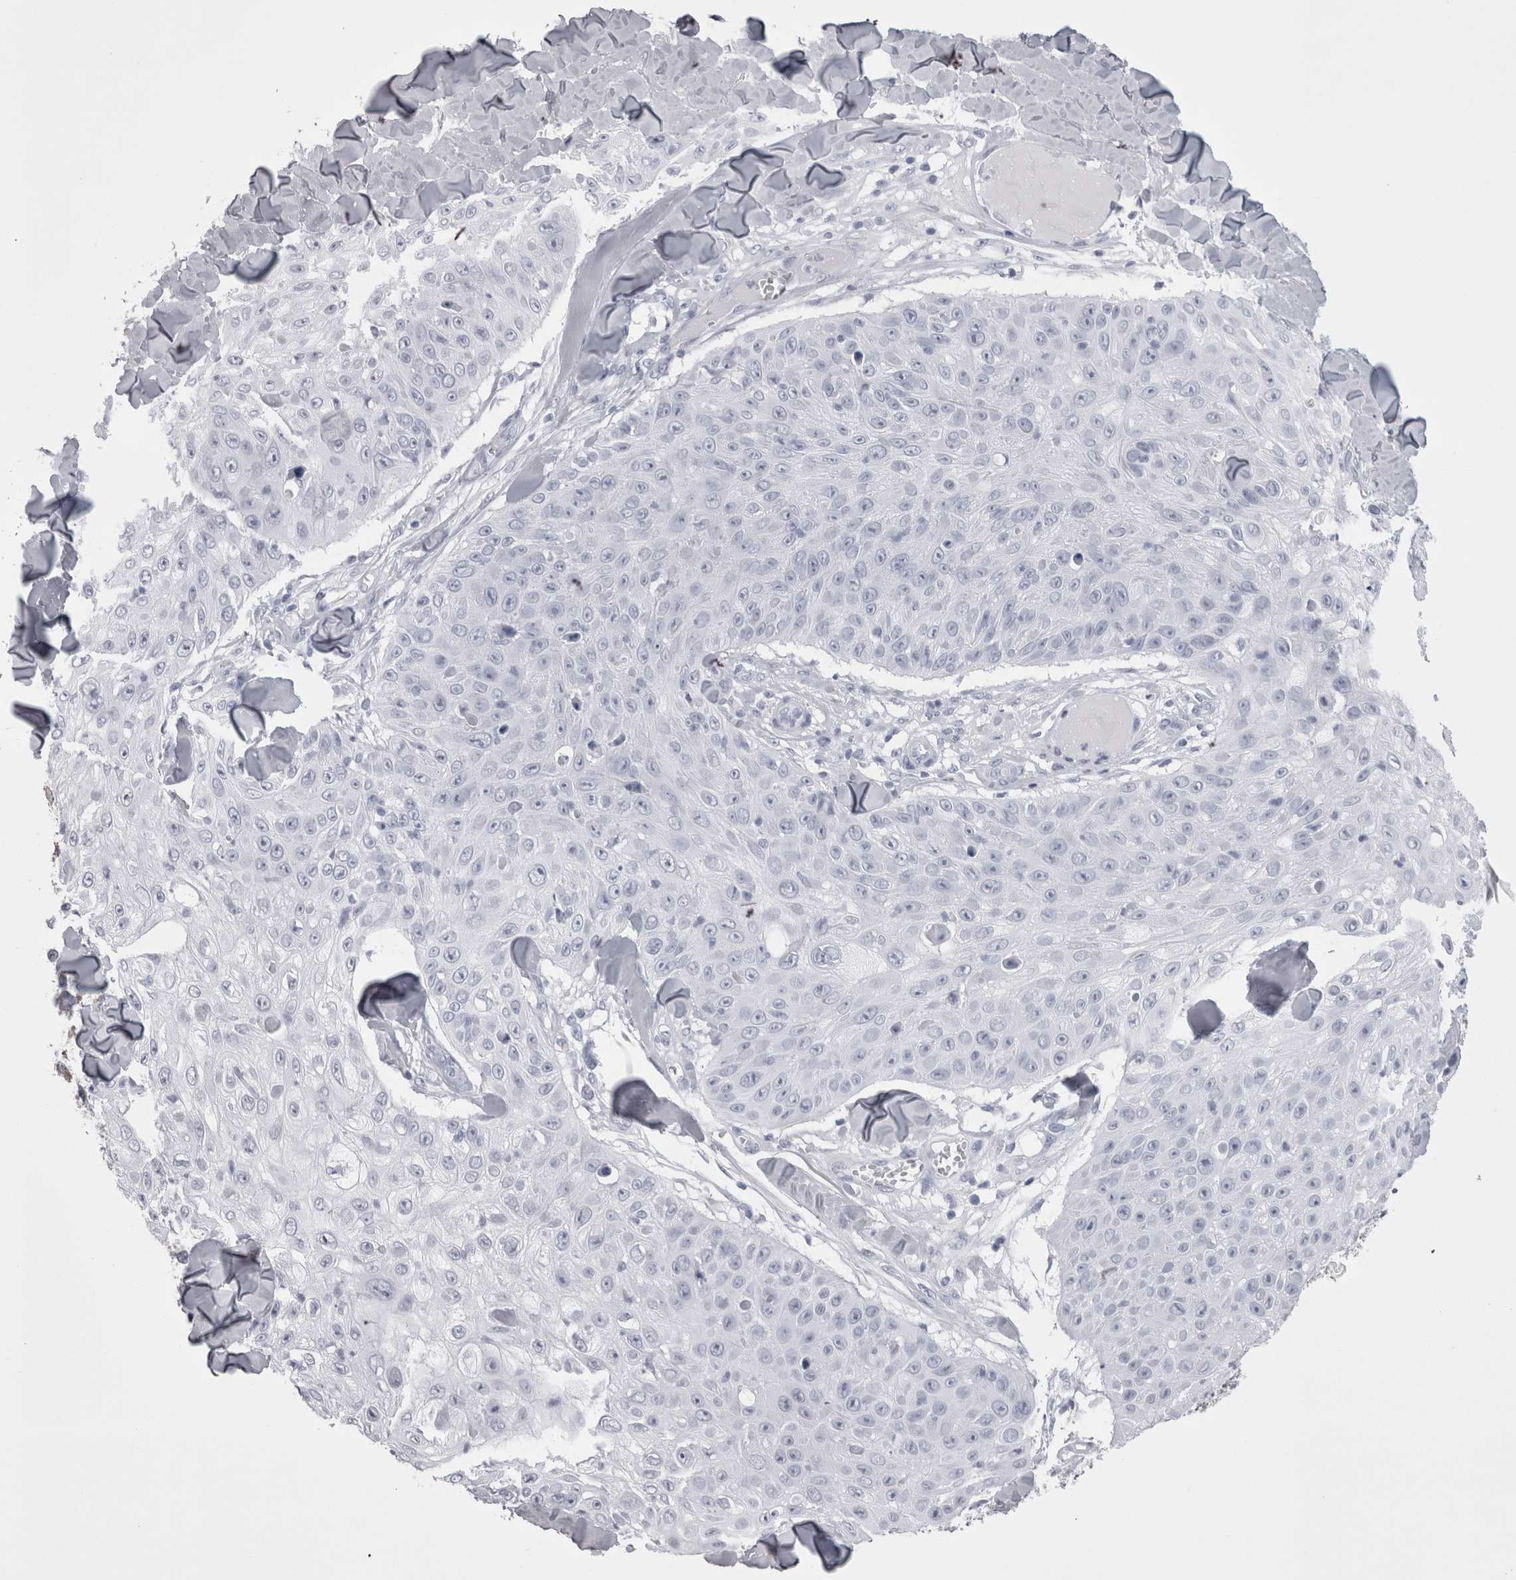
{"staining": {"intensity": "negative", "quantity": "none", "location": "none"}, "tissue": "skin cancer", "cell_type": "Tumor cells", "image_type": "cancer", "snomed": [{"axis": "morphology", "description": "Squamous cell carcinoma, NOS"}, {"axis": "topography", "description": "Skin"}], "caption": "Immunohistochemistry micrograph of squamous cell carcinoma (skin) stained for a protein (brown), which exhibits no staining in tumor cells.", "gene": "SKAP1", "patient": {"sex": "male", "age": 86}}